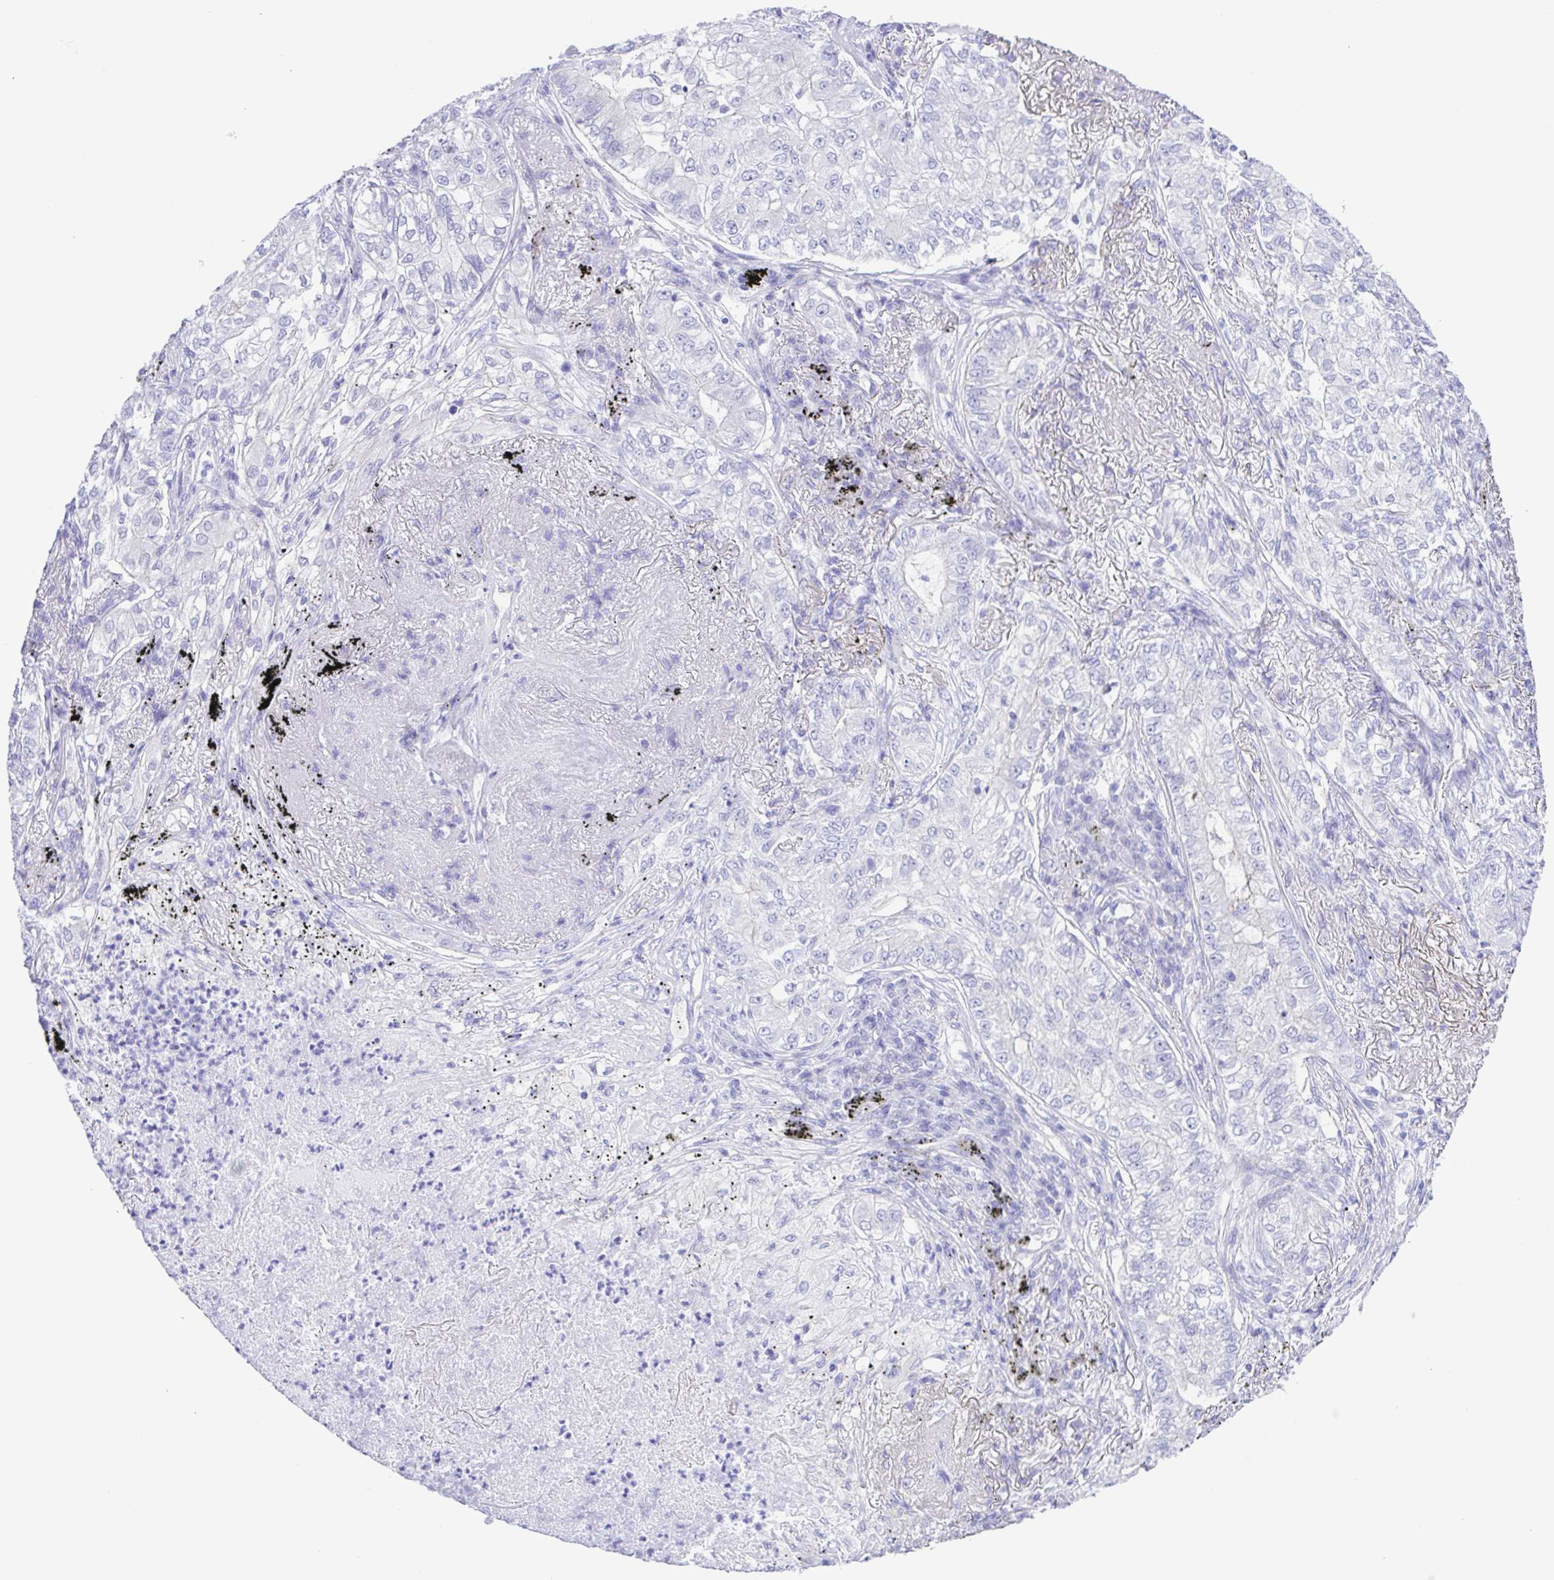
{"staining": {"intensity": "negative", "quantity": "none", "location": "none"}, "tissue": "lung cancer", "cell_type": "Tumor cells", "image_type": "cancer", "snomed": [{"axis": "morphology", "description": "Adenocarcinoma, NOS"}, {"axis": "topography", "description": "Lung"}], "caption": "Adenocarcinoma (lung) was stained to show a protein in brown. There is no significant expression in tumor cells.", "gene": "CYP11A1", "patient": {"sex": "female", "age": 73}}